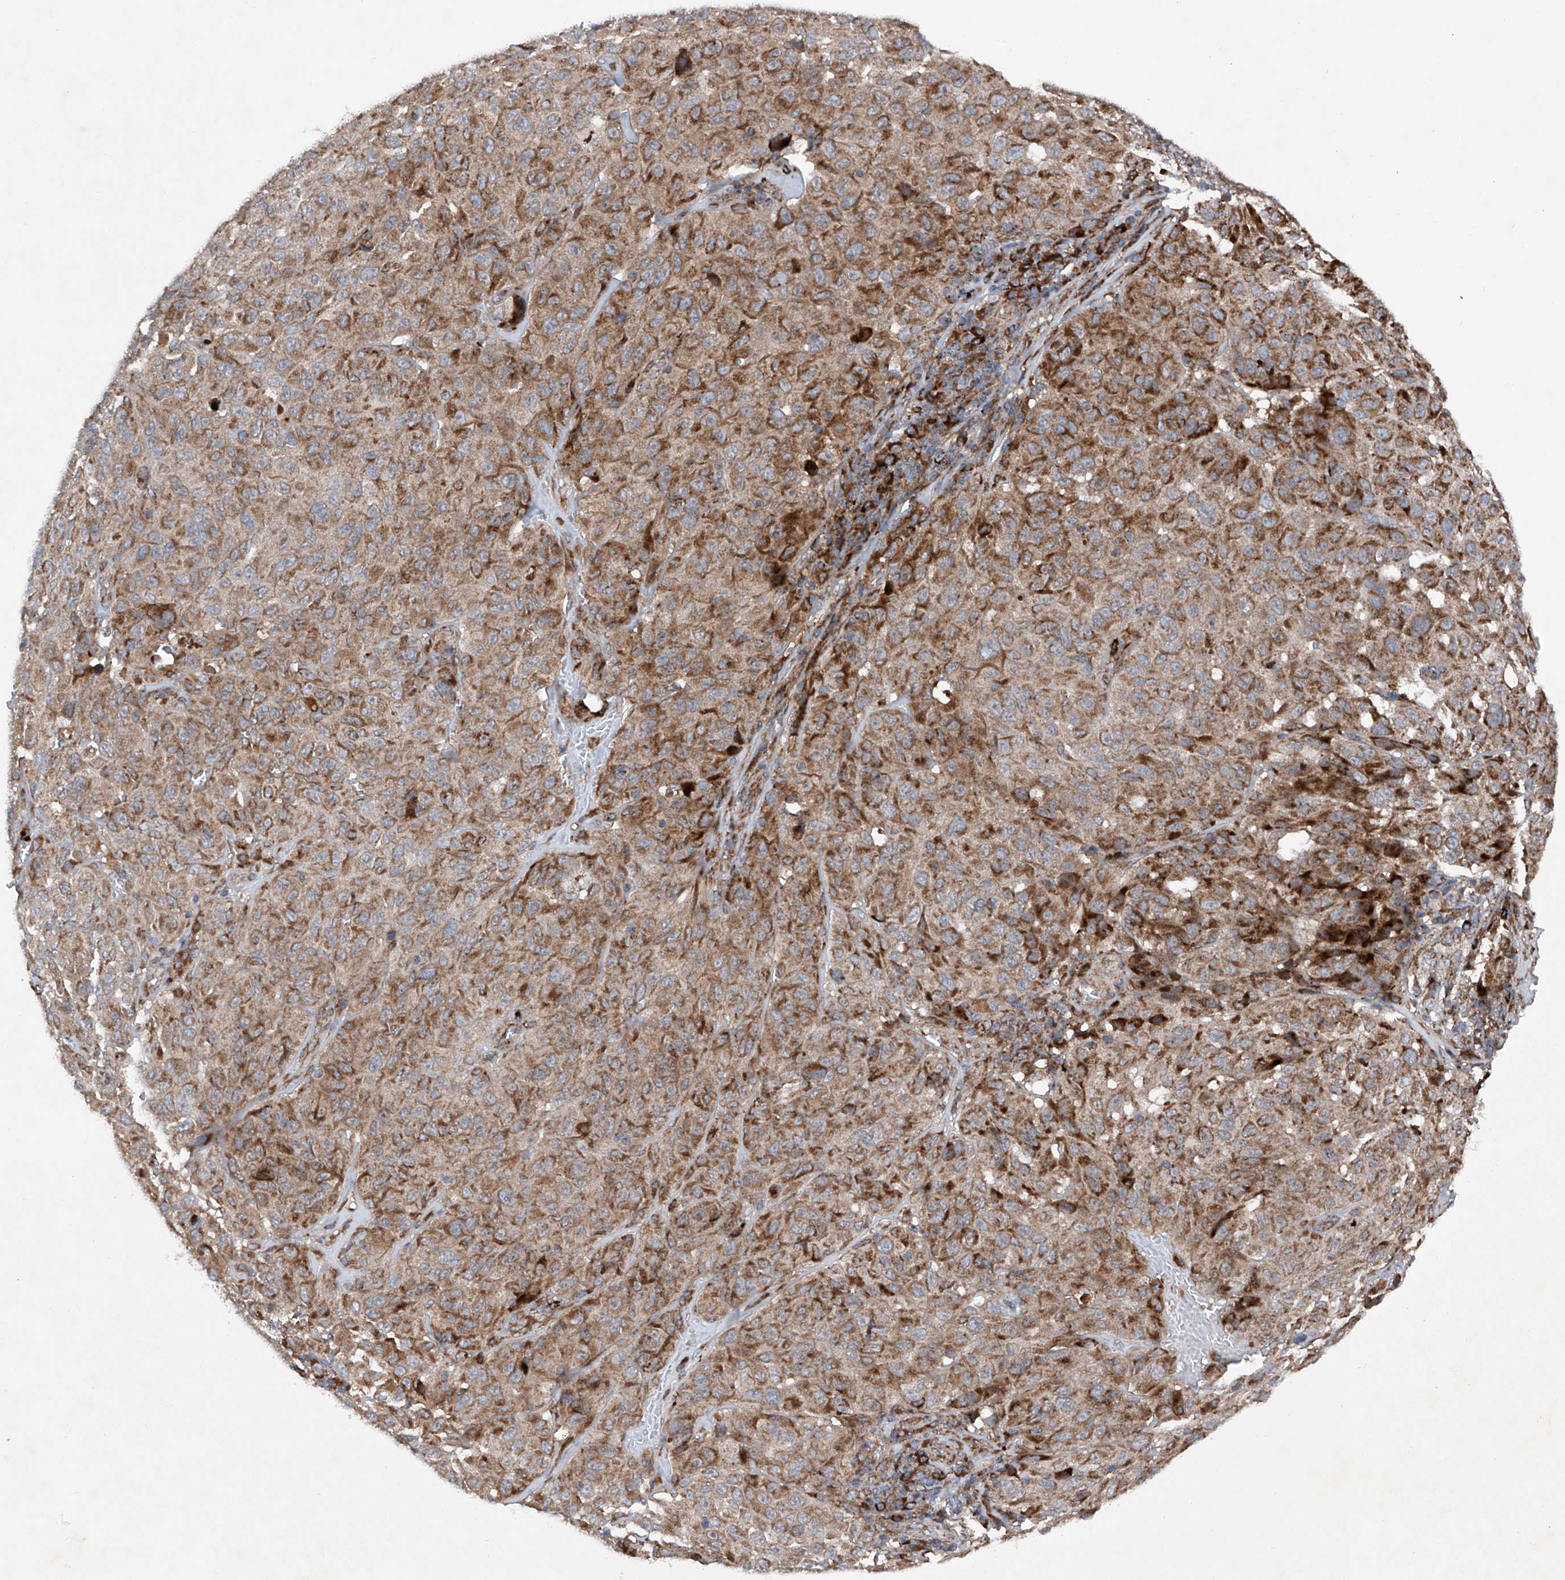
{"staining": {"intensity": "moderate", "quantity": ">75%", "location": "cytoplasmic/membranous"}, "tissue": "melanoma", "cell_type": "Tumor cells", "image_type": "cancer", "snomed": [{"axis": "morphology", "description": "Malignant melanoma, NOS"}, {"axis": "topography", "description": "Skin"}], "caption": "High-magnification brightfield microscopy of melanoma stained with DAB (3,3'-diaminobenzidine) (brown) and counterstained with hematoxylin (blue). tumor cells exhibit moderate cytoplasmic/membranous positivity is identified in approximately>75% of cells. (Stains: DAB in brown, nuclei in blue, Microscopy: brightfield microscopy at high magnification).", "gene": "DAD1", "patient": {"sex": "male", "age": 66}}